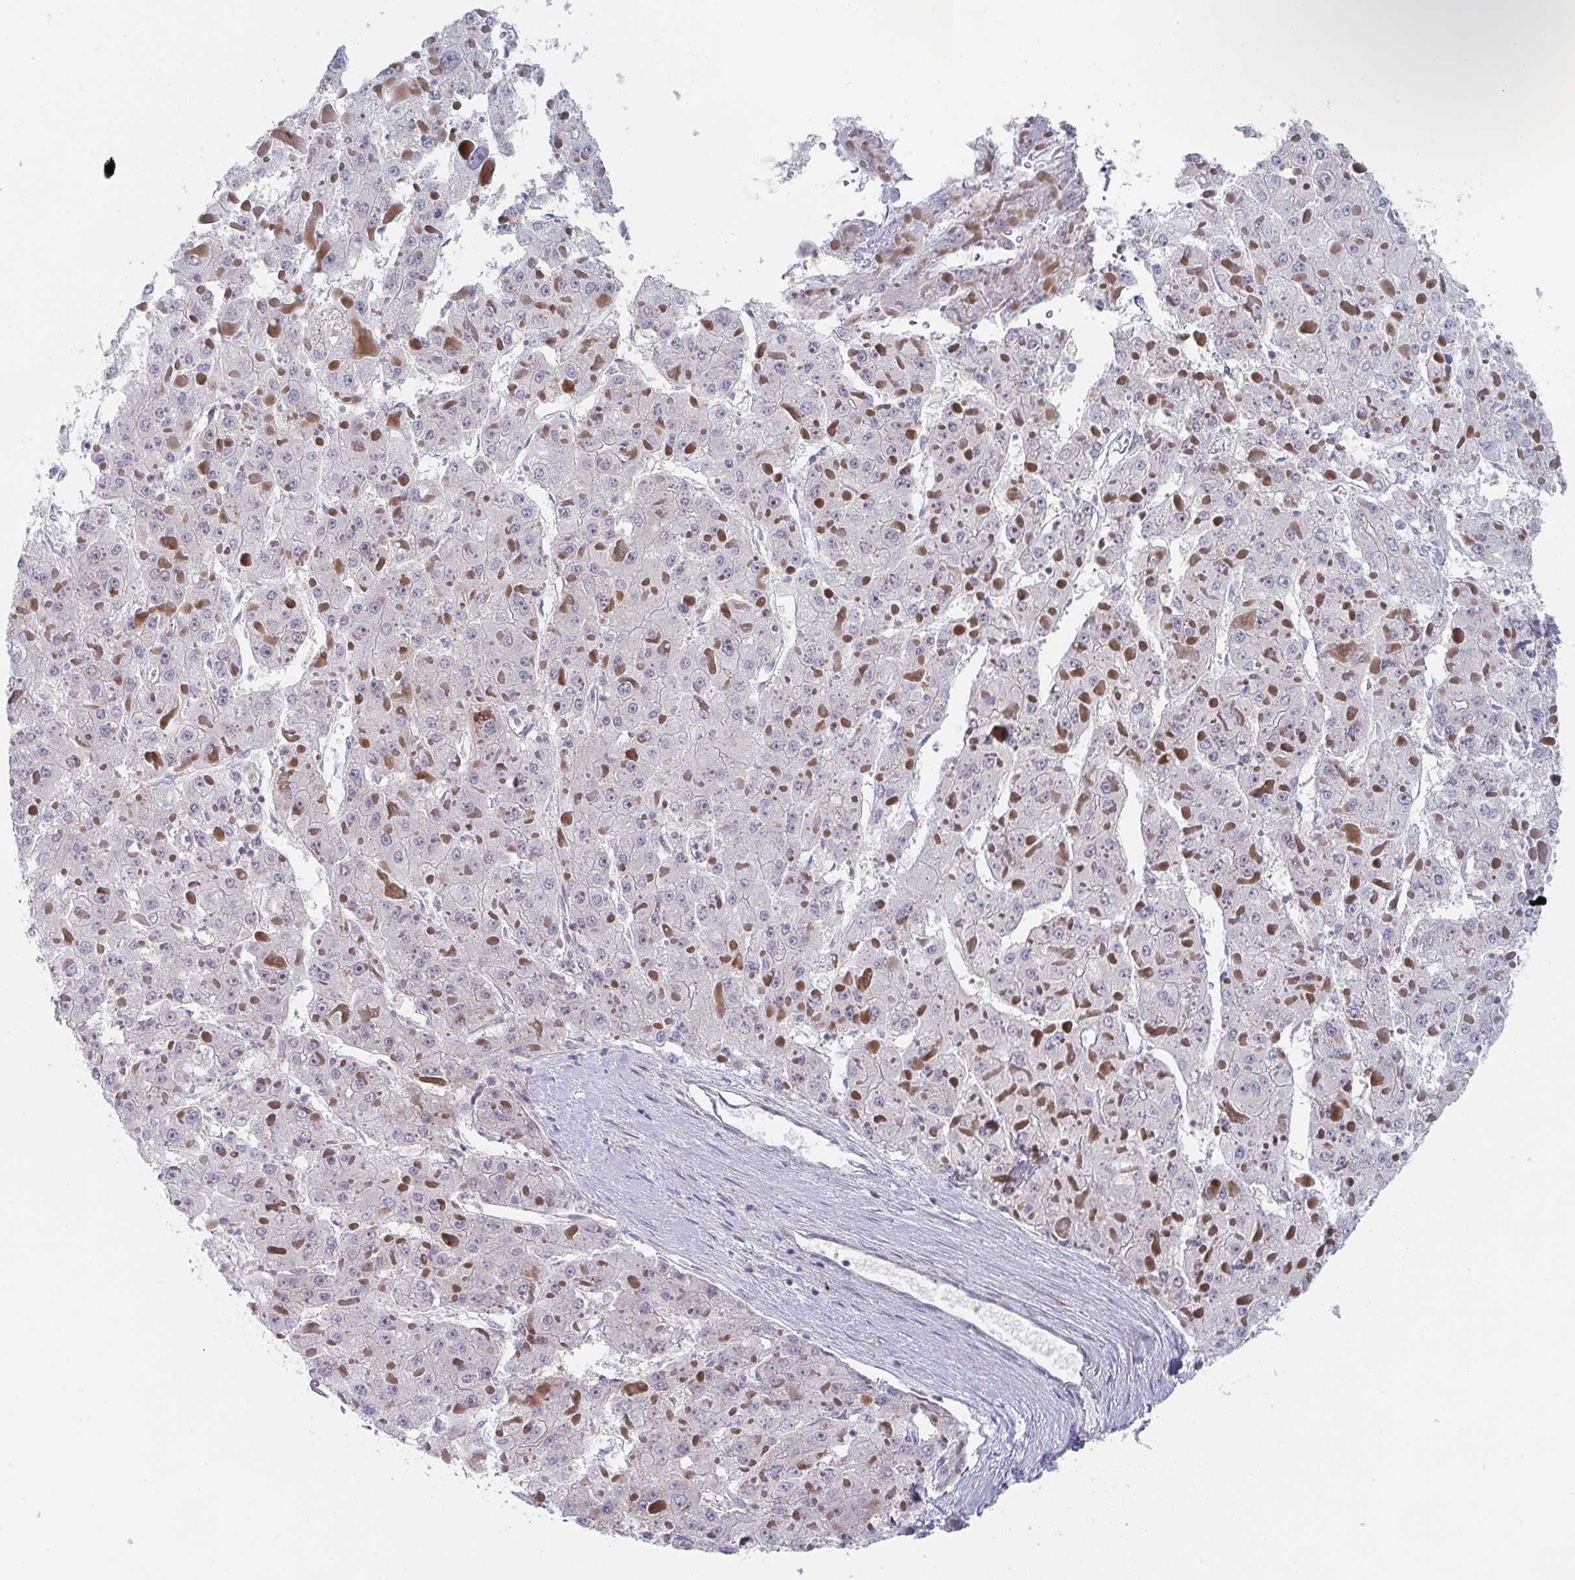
{"staining": {"intensity": "negative", "quantity": "none", "location": "none"}, "tissue": "liver cancer", "cell_type": "Tumor cells", "image_type": "cancer", "snomed": [{"axis": "morphology", "description": "Carcinoma, Hepatocellular, NOS"}, {"axis": "topography", "description": "Liver"}], "caption": "The histopathology image exhibits no staining of tumor cells in liver hepatocellular carcinoma.", "gene": "PRKCH", "patient": {"sex": "female", "age": 73}}